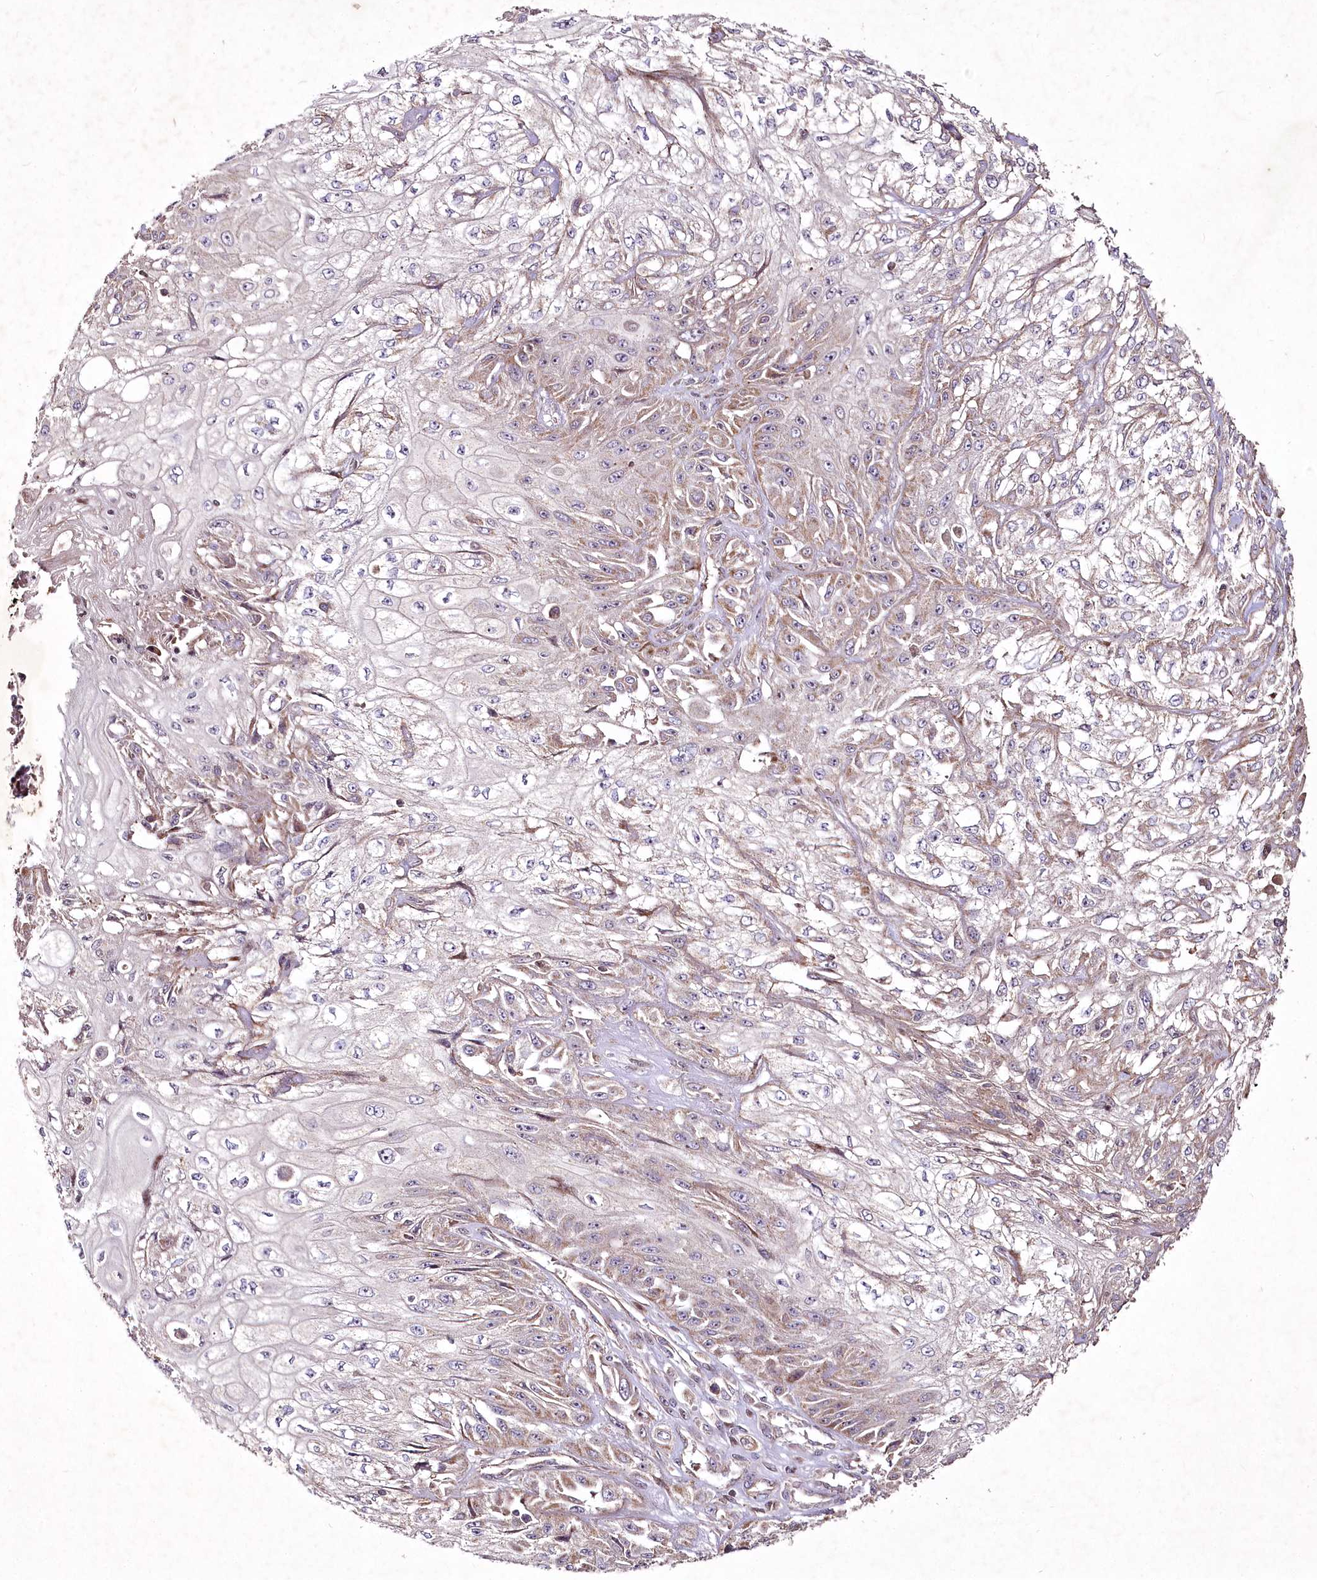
{"staining": {"intensity": "weak", "quantity": "25%-75%", "location": "cytoplasmic/membranous"}, "tissue": "skin cancer", "cell_type": "Tumor cells", "image_type": "cancer", "snomed": [{"axis": "morphology", "description": "Squamous cell carcinoma, NOS"}, {"axis": "morphology", "description": "Squamous cell carcinoma, metastatic, NOS"}, {"axis": "topography", "description": "Skin"}, {"axis": "topography", "description": "Lymph node"}], "caption": "A high-resolution histopathology image shows IHC staining of skin cancer, which reveals weak cytoplasmic/membranous positivity in approximately 25%-75% of tumor cells.", "gene": "PSTK", "patient": {"sex": "male", "age": 75}}